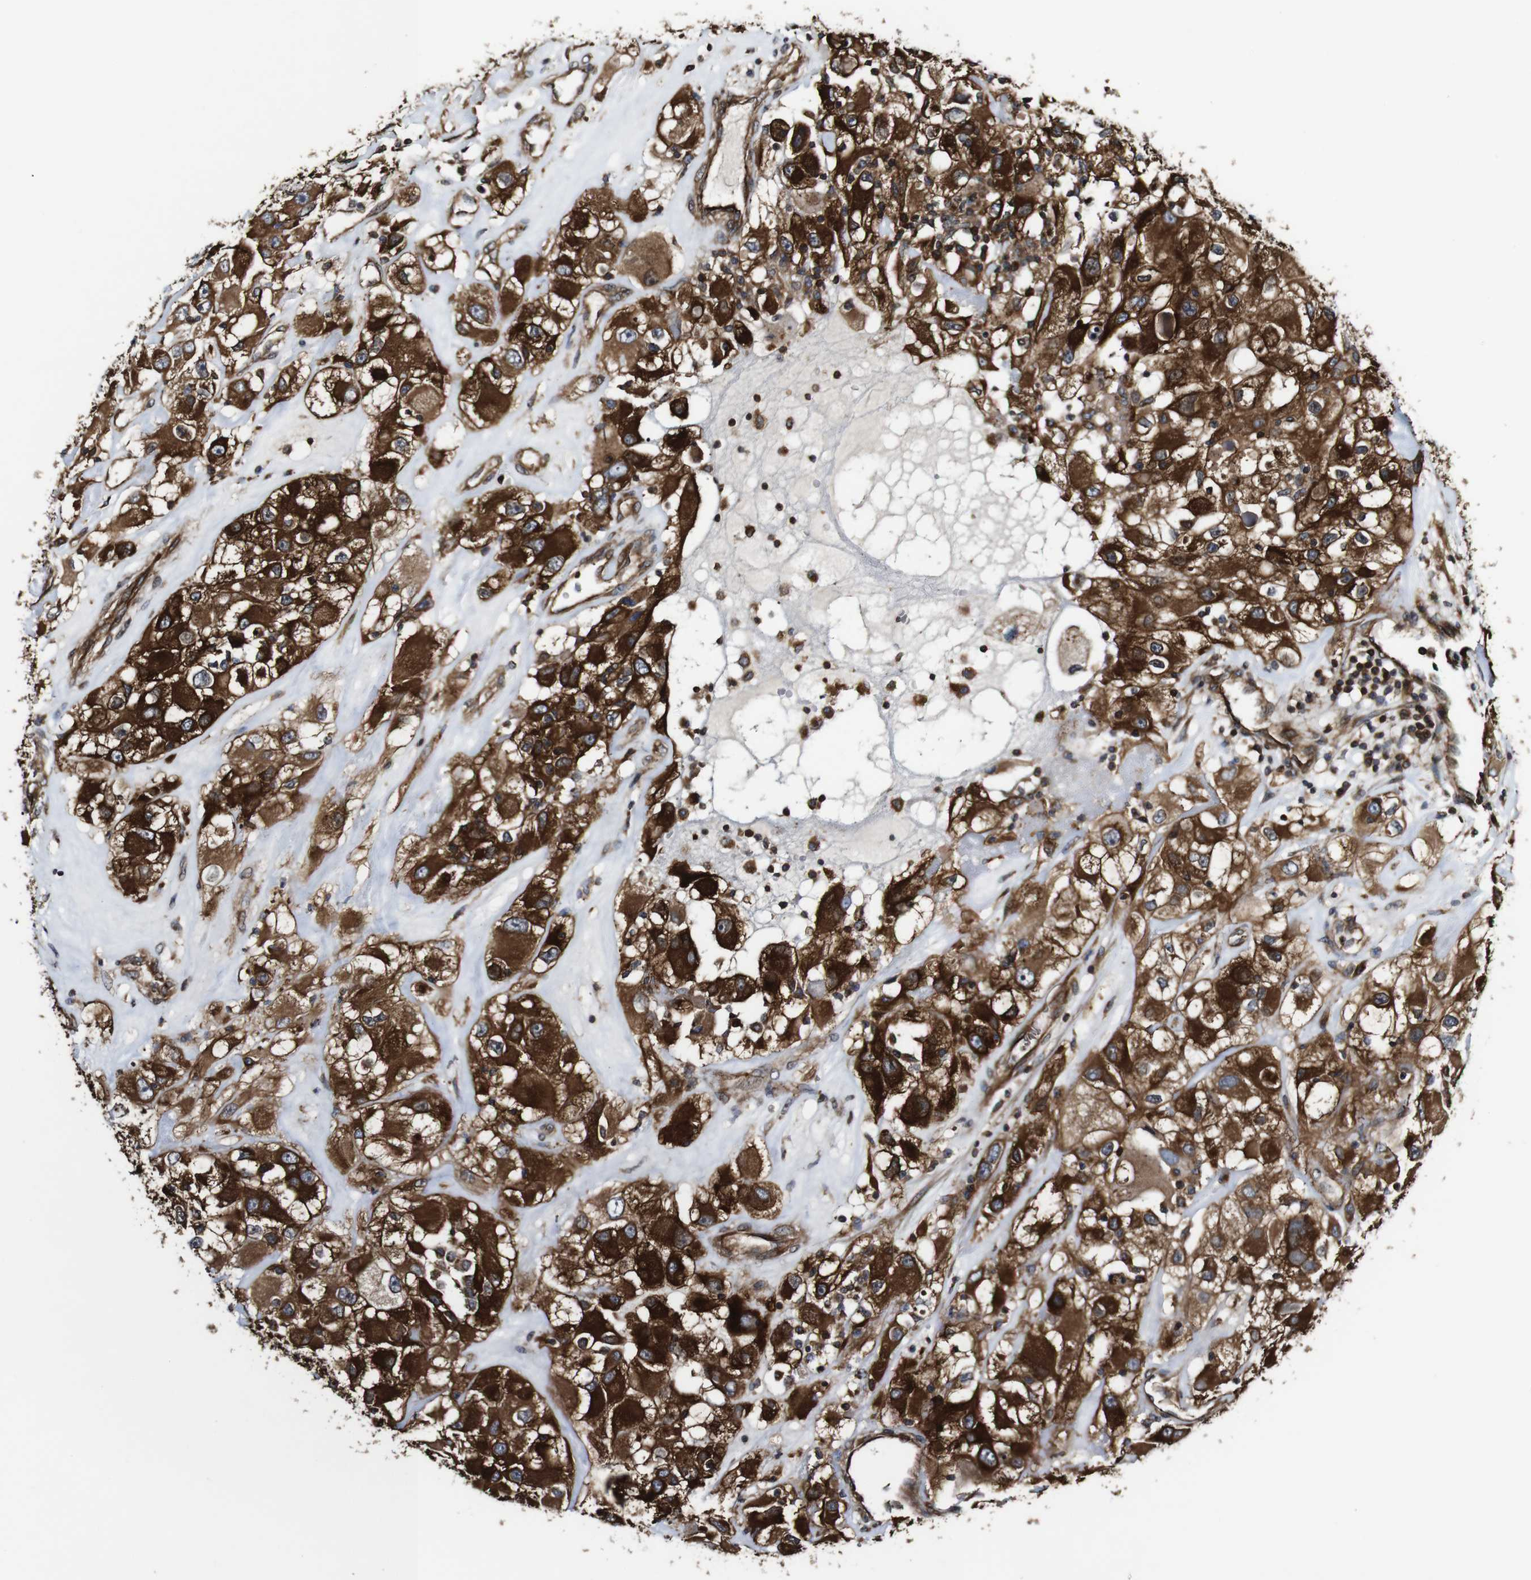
{"staining": {"intensity": "strong", "quantity": ">75%", "location": "cytoplasmic/membranous"}, "tissue": "renal cancer", "cell_type": "Tumor cells", "image_type": "cancer", "snomed": [{"axis": "morphology", "description": "Adenocarcinoma, NOS"}, {"axis": "topography", "description": "Kidney"}], "caption": "Renal adenocarcinoma stained with IHC exhibits strong cytoplasmic/membranous expression in approximately >75% of tumor cells.", "gene": "TNIK", "patient": {"sex": "female", "age": 52}}